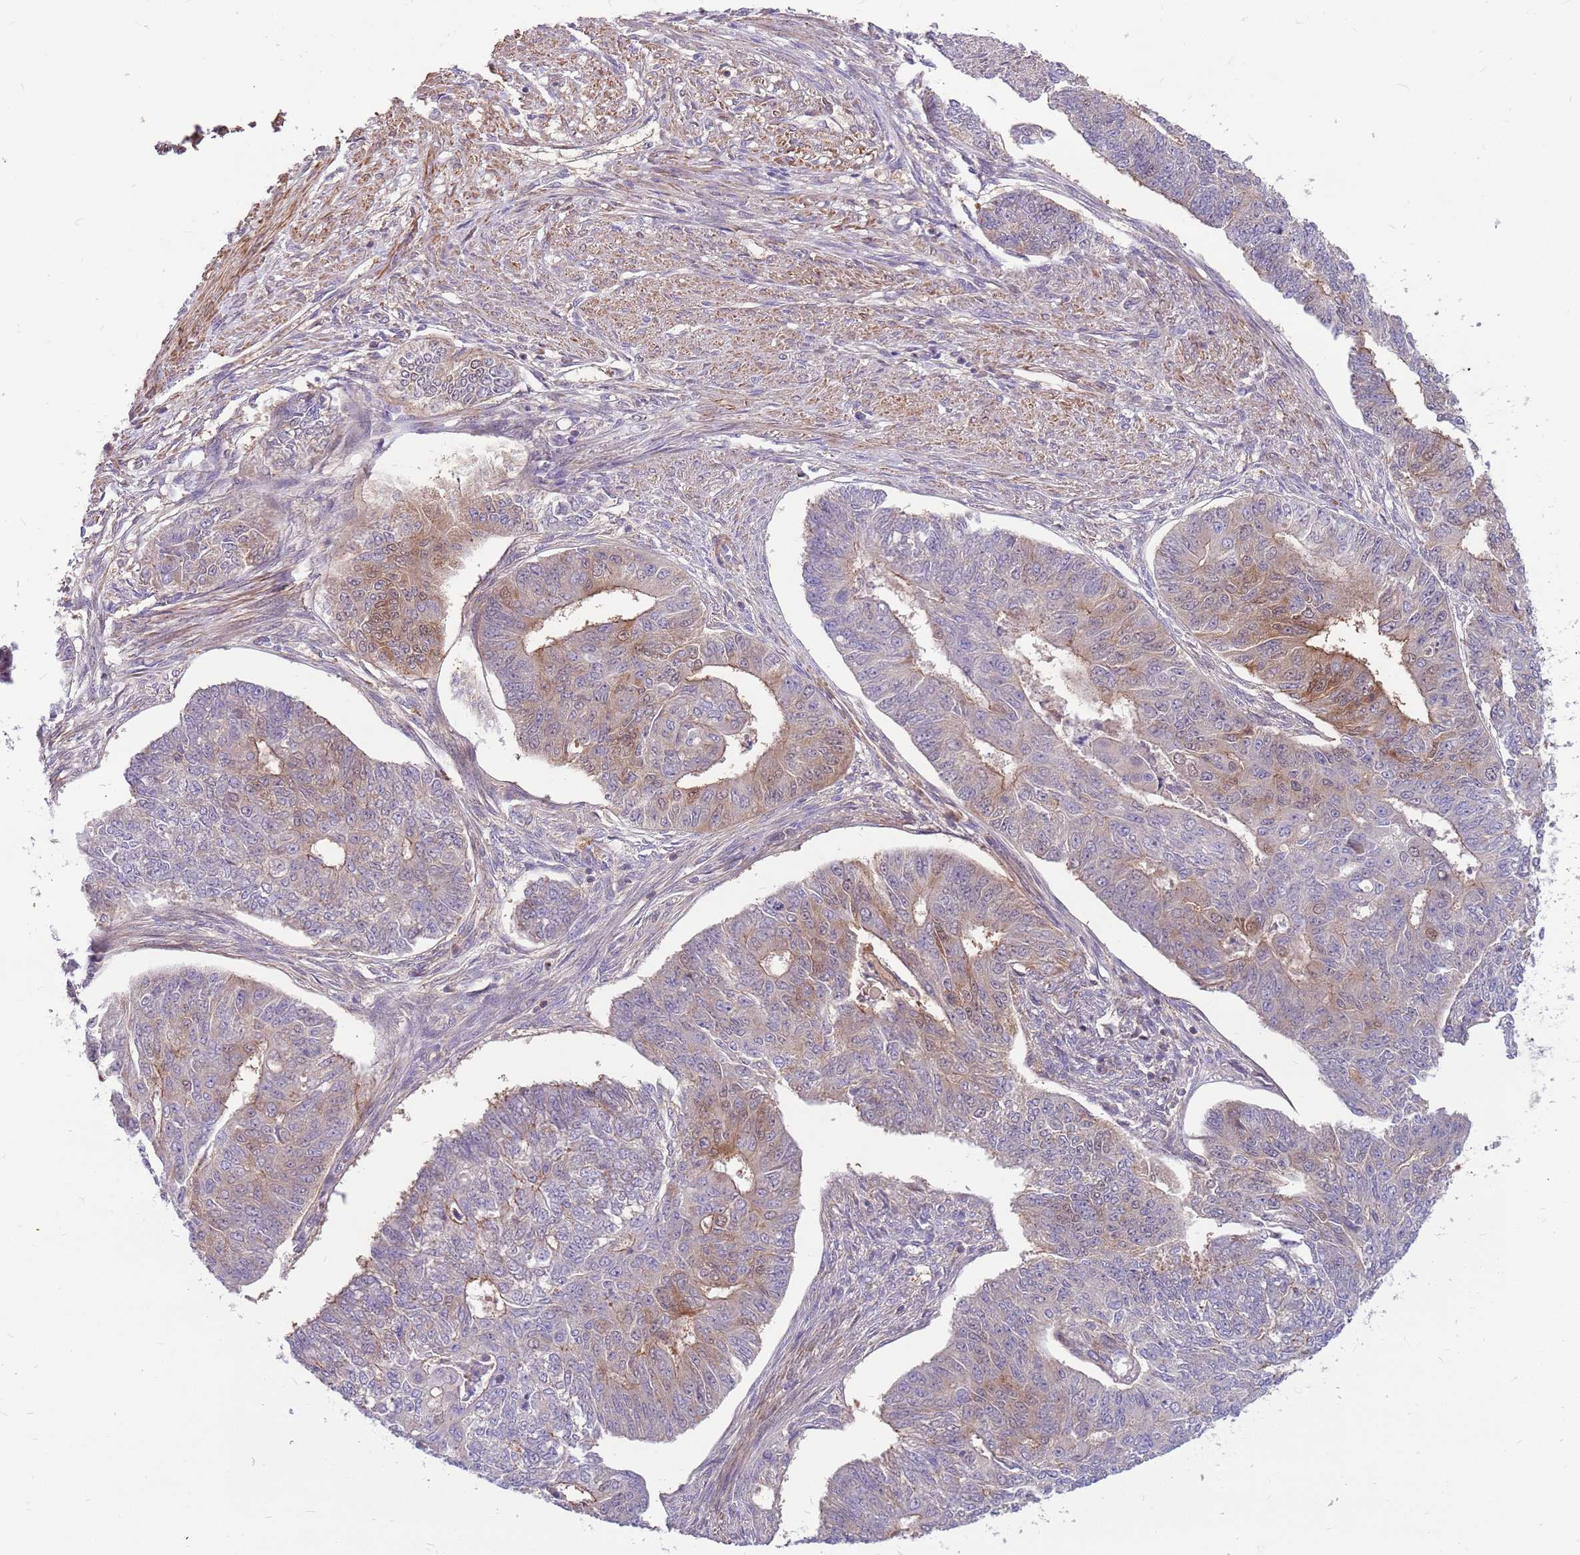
{"staining": {"intensity": "moderate", "quantity": "<25%", "location": "cytoplasmic/membranous"}, "tissue": "endometrial cancer", "cell_type": "Tumor cells", "image_type": "cancer", "snomed": [{"axis": "morphology", "description": "Adenocarcinoma, NOS"}, {"axis": "topography", "description": "Endometrium"}], "caption": "A high-resolution image shows immunohistochemistry staining of endometrial cancer, which reveals moderate cytoplasmic/membranous expression in about <25% of tumor cells.", "gene": "MVD", "patient": {"sex": "female", "age": 32}}